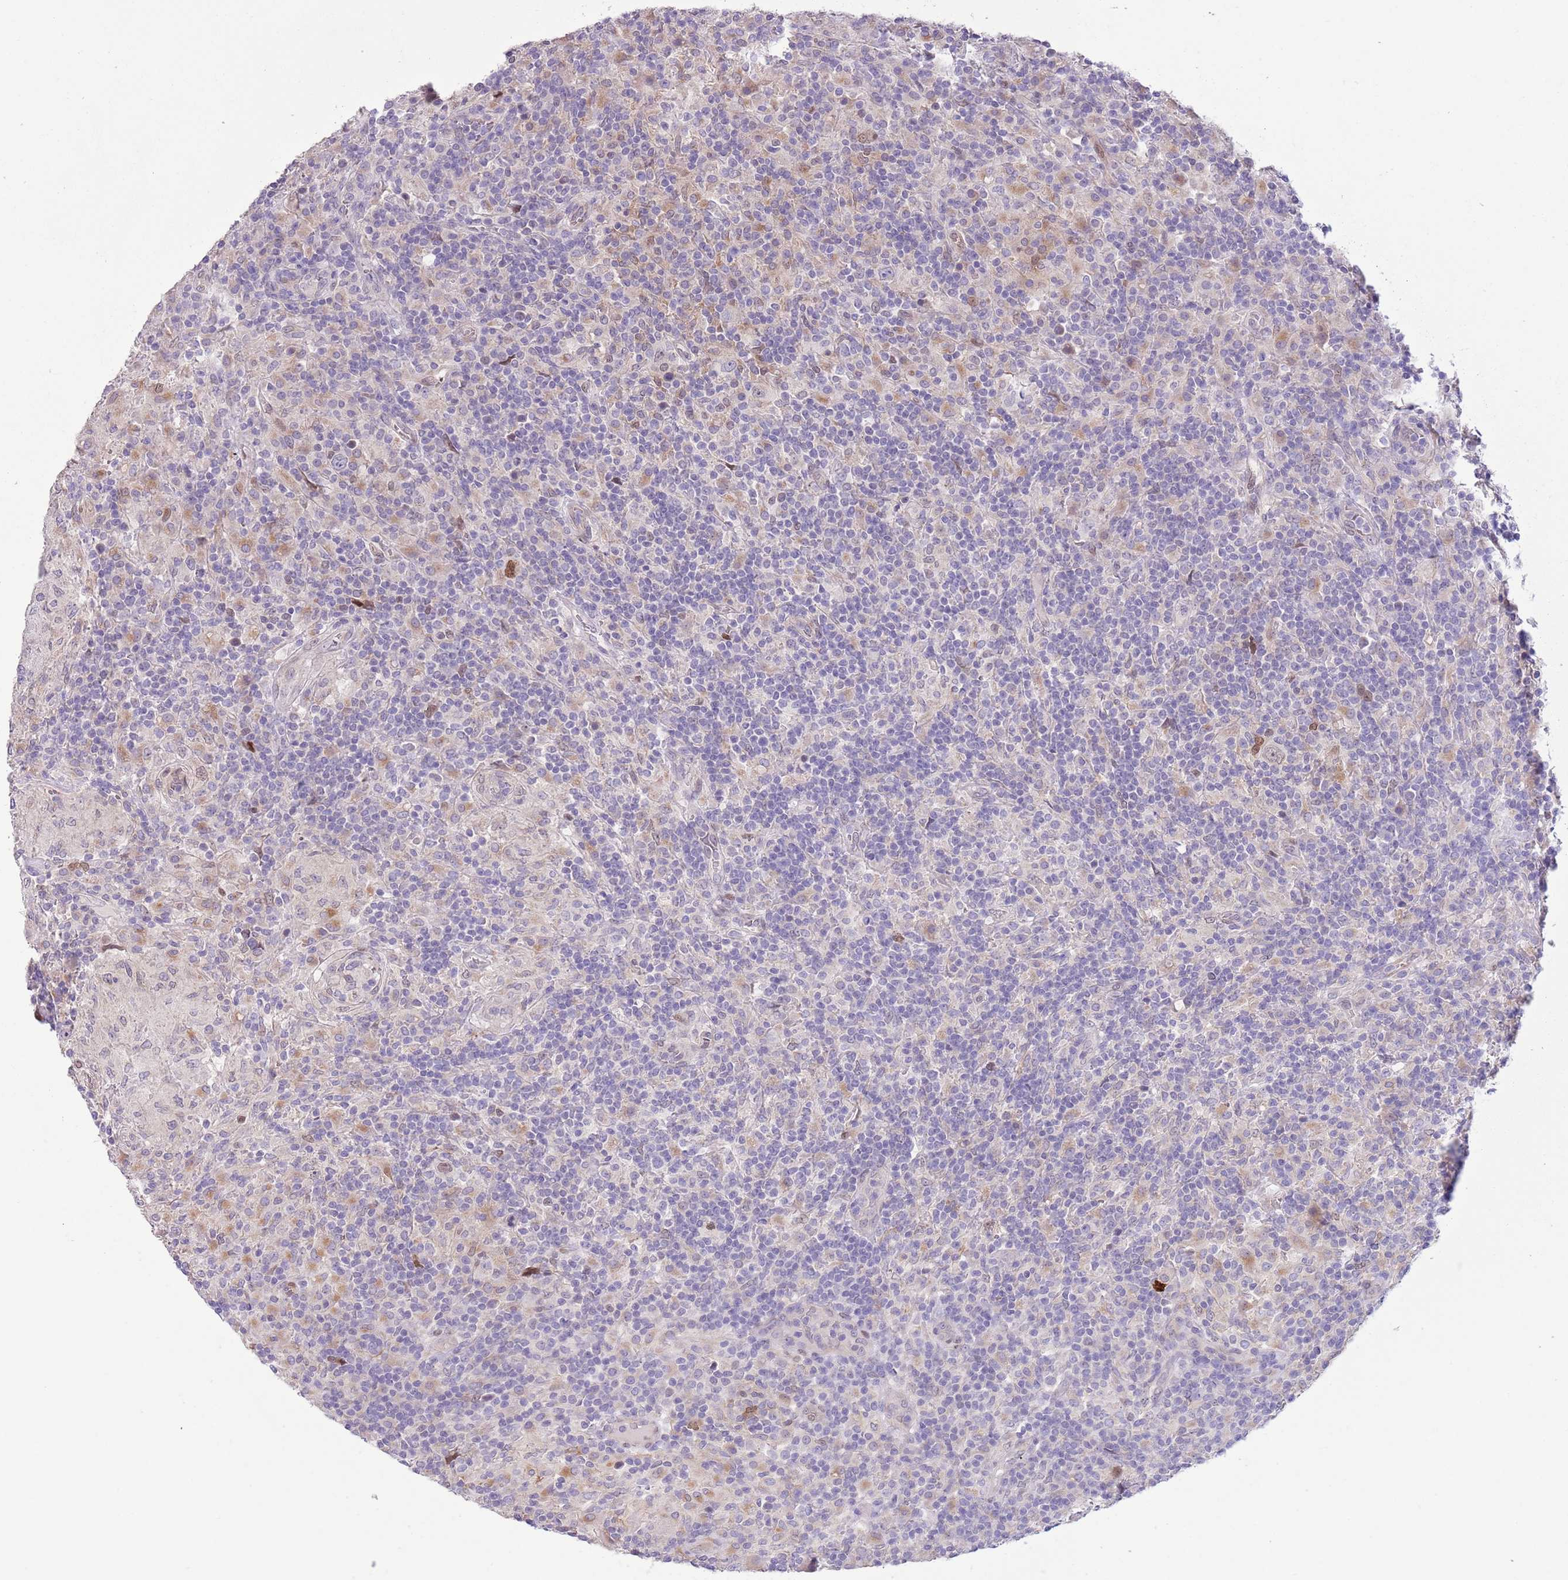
{"staining": {"intensity": "negative", "quantity": "none", "location": "none"}, "tissue": "lymphoma", "cell_type": "Tumor cells", "image_type": "cancer", "snomed": [{"axis": "morphology", "description": "Hodgkin's disease, NOS"}, {"axis": "topography", "description": "Lymph node"}], "caption": "An IHC image of lymphoma is shown. There is no staining in tumor cells of lymphoma.", "gene": "CCND2", "patient": {"sex": "male", "age": 70}}